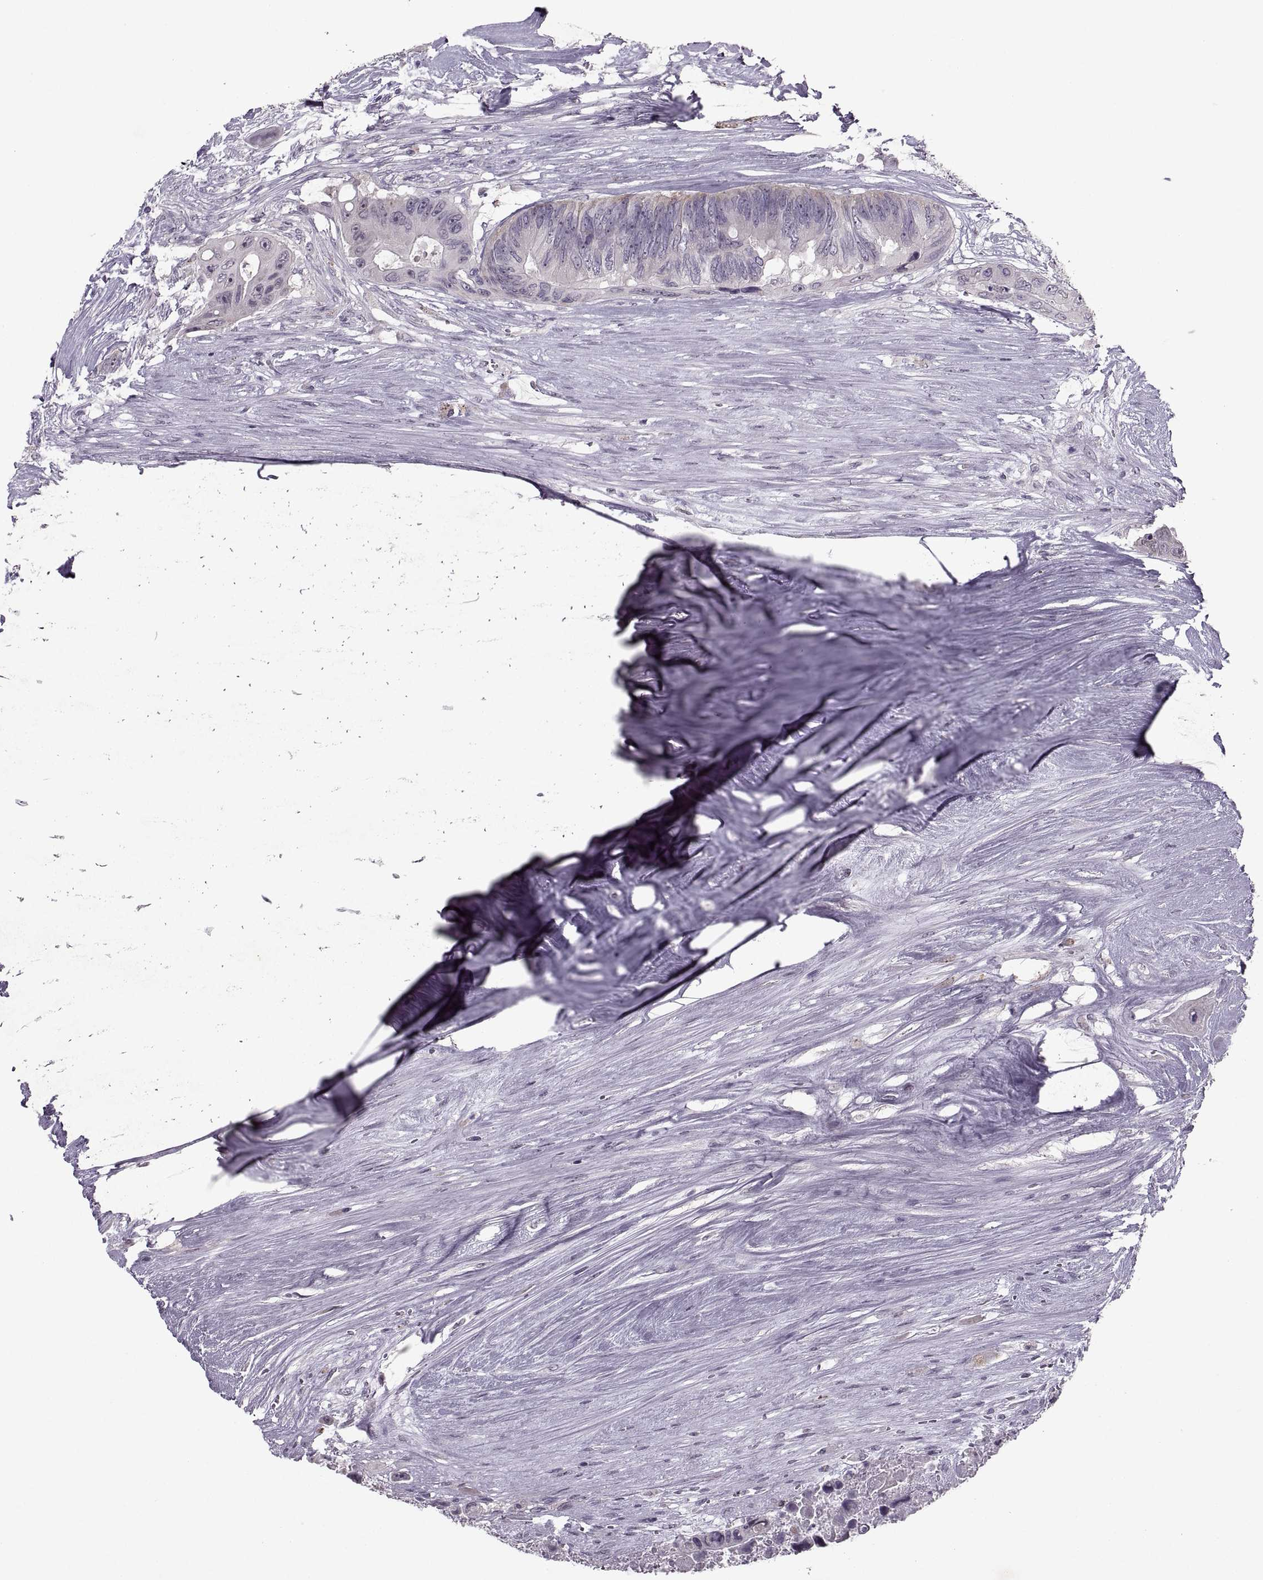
{"staining": {"intensity": "weak", "quantity": "<25%", "location": "cytoplasmic/membranous"}, "tissue": "colorectal cancer", "cell_type": "Tumor cells", "image_type": "cancer", "snomed": [{"axis": "morphology", "description": "Adenocarcinoma, NOS"}, {"axis": "topography", "description": "Colon"}], "caption": "Immunohistochemistry histopathology image of human colorectal adenocarcinoma stained for a protein (brown), which exhibits no positivity in tumor cells. (DAB IHC with hematoxylin counter stain).", "gene": "MGAT4D", "patient": {"sex": "female", "age": 48}}